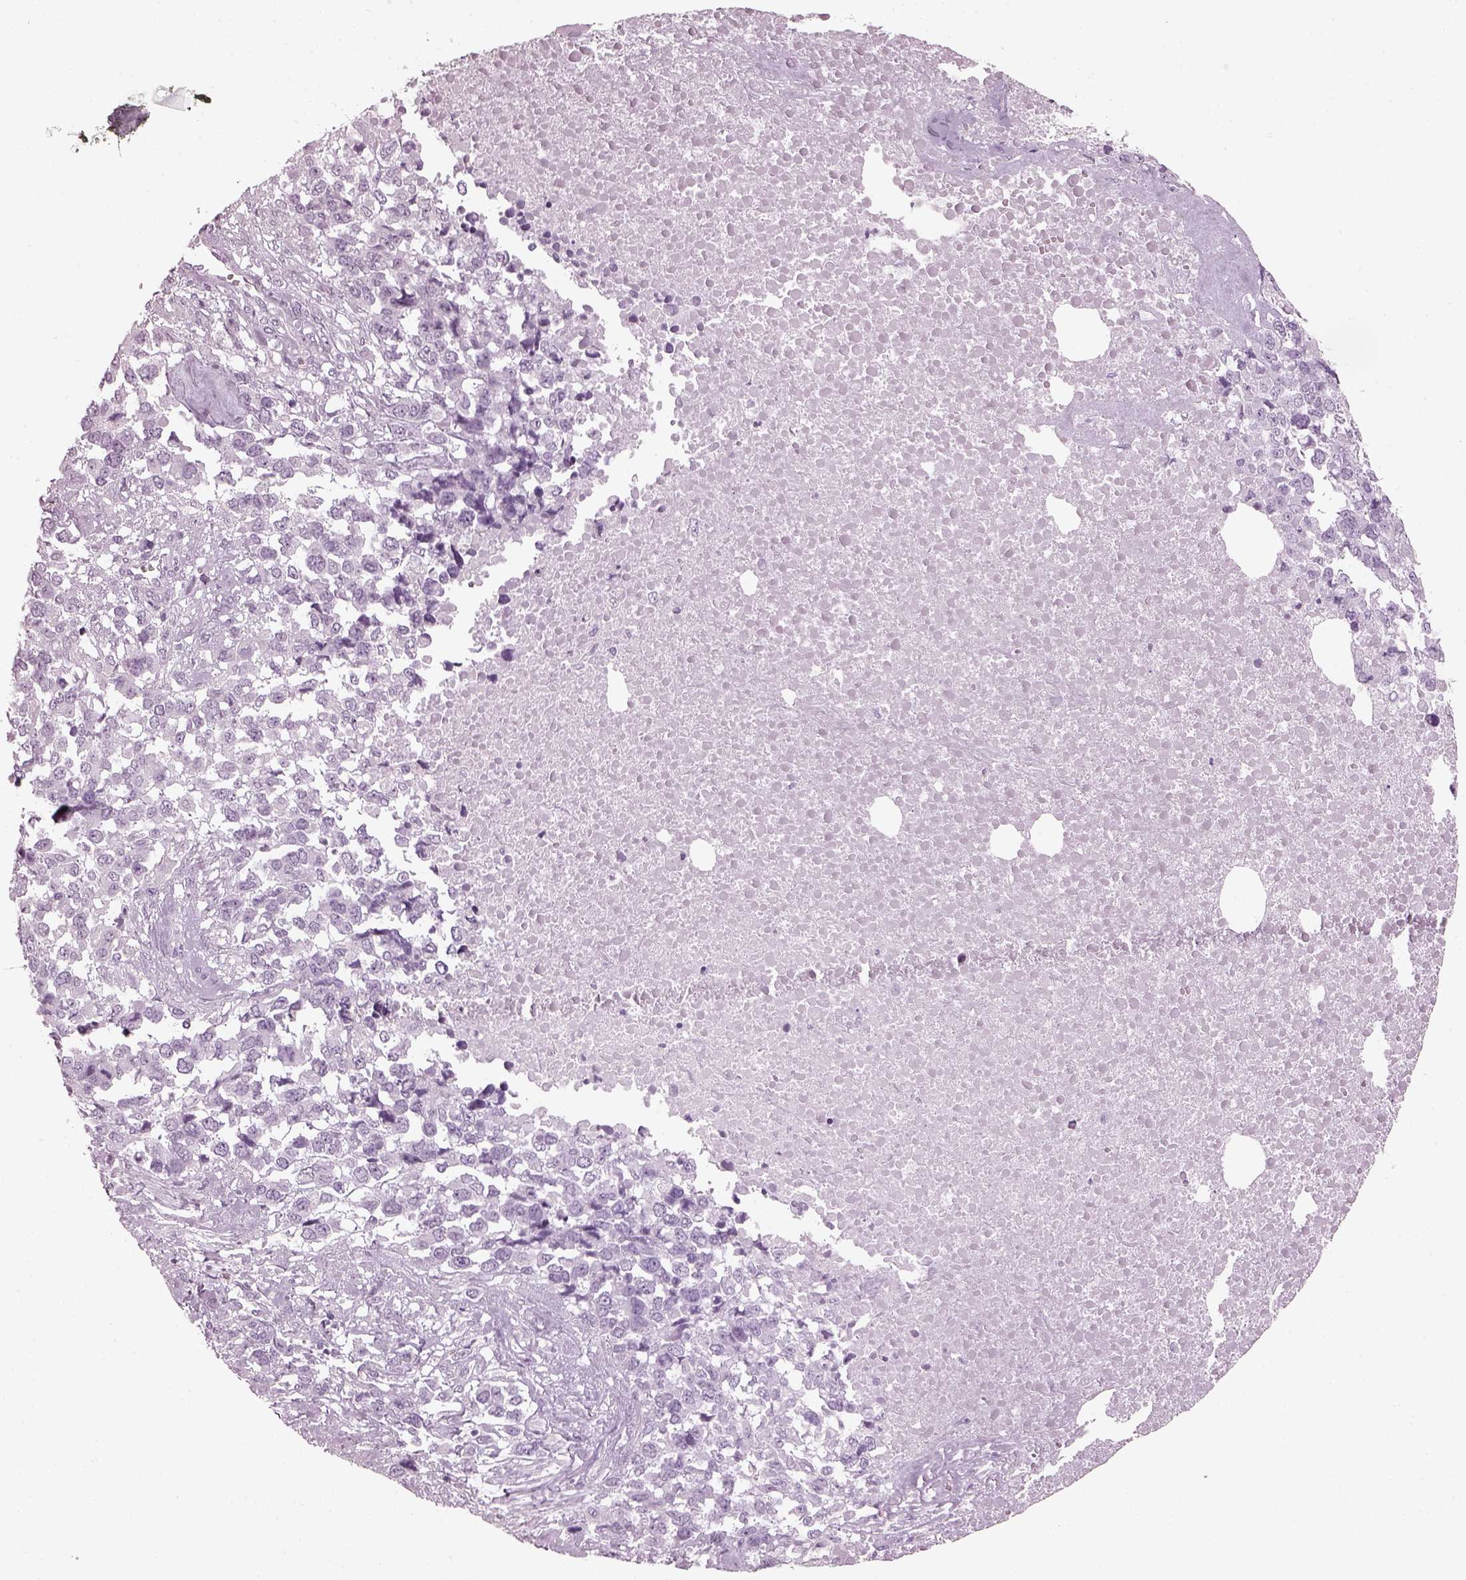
{"staining": {"intensity": "negative", "quantity": "none", "location": "none"}, "tissue": "melanoma", "cell_type": "Tumor cells", "image_type": "cancer", "snomed": [{"axis": "morphology", "description": "Malignant melanoma, Metastatic site"}, {"axis": "topography", "description": "Skin"}], "caption": "Human malignant melanoma (metastatic site) stained for a protein using immunohistochemistry (IHC) displays no positivity in tumor cells.", "gene": "PDC", "patient": {"sex": "male", "age": 84}}